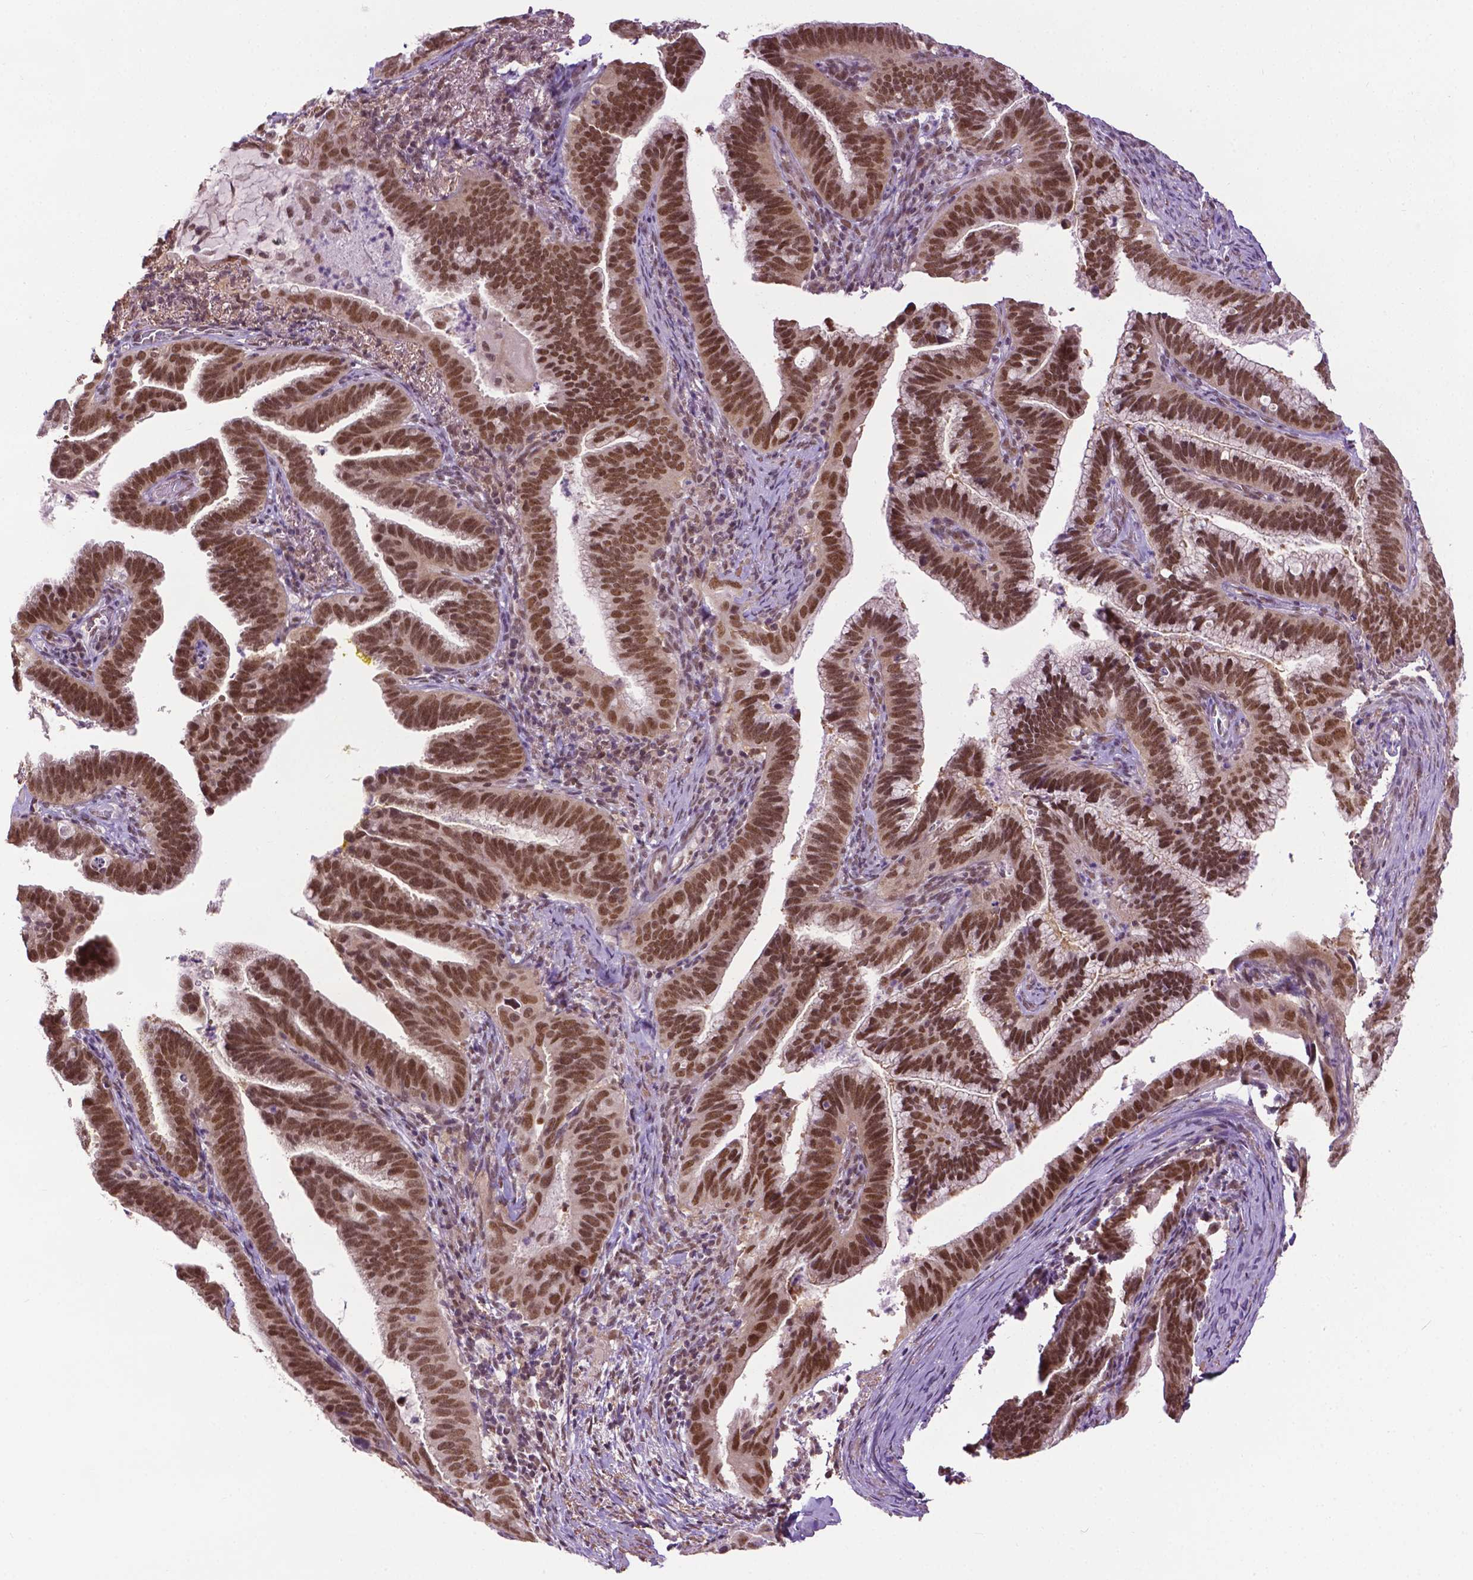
{"staining": {"intensity": "strong", "quantity": ">75%", "location": "nuclear"}, "tissue": "cervical cancer", "cell_type": "Tumor cells", "image_type": "cancer", "snomed": [{"axis": "morphology", "description": "Adenocarcinoma, NOS"}, {"axis": "topography", "description": "Cervix"}], "caption": "The immunohistochemical stain highlights strong nuclear staining in tumor cells of cervical cancer tissue.", "gene": "UBQLN4", "patient": {"sex": "female", "age": 61}}